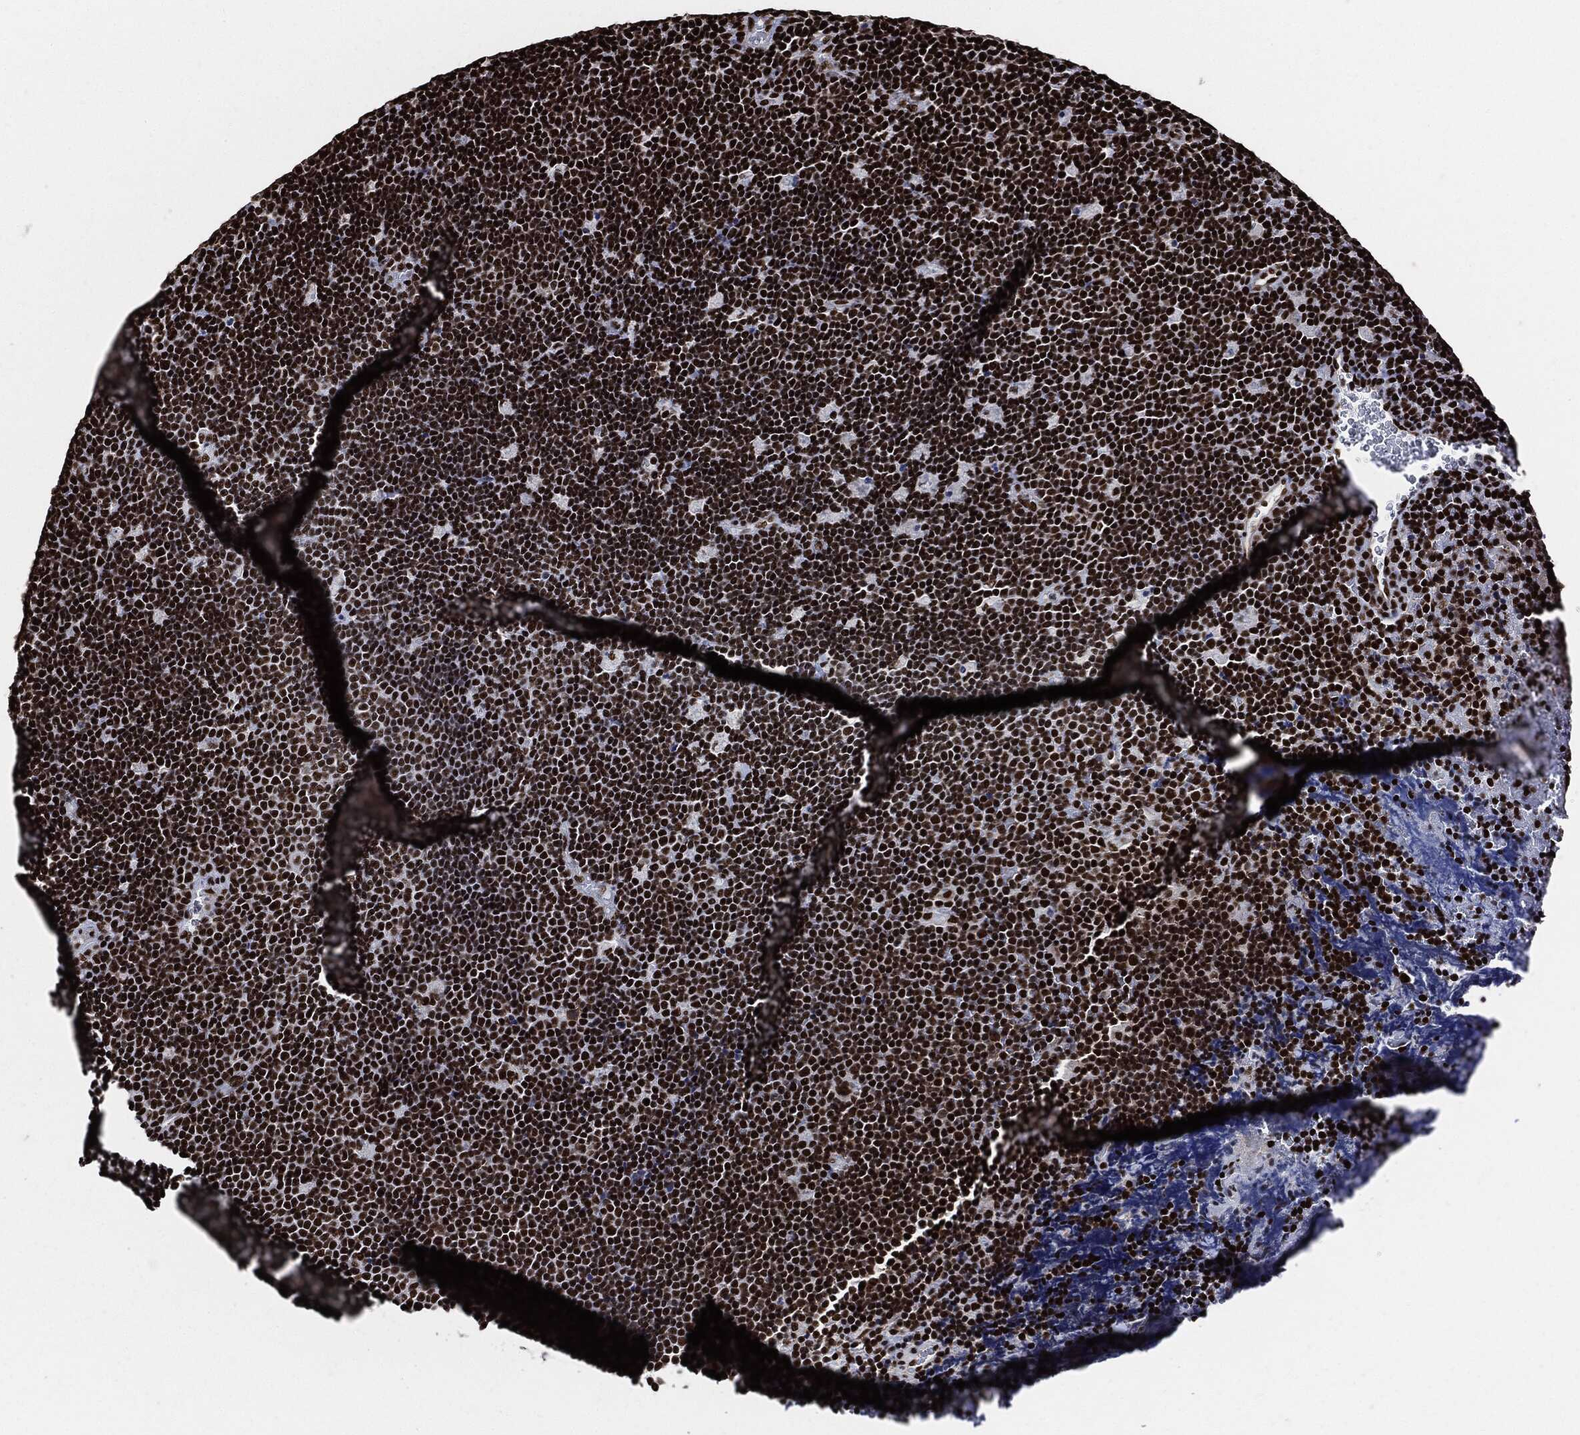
{"staining": {"intensity": "strong", "quantity": ">75%", "location": "nuclear"}, "tissue": "lymphoma", "cell_type": "Tumor cells", "image_type": "cancer", "snomed": [{"axis": "morphology", "description": "Malignant lymphoma, non-Hodgkin's type, Low grade"}, {"axis": "topography", "description": "Brain"}], "caption": "Immunohistochemistry (IHC) photomicrograph of lymphoma stained for a protein (brown), which demonstrates high levels of strong nuclear staining in about >75% of tumor cells.", "gene": "RECQL", "patient": {"sex": "female", "age": 66}}